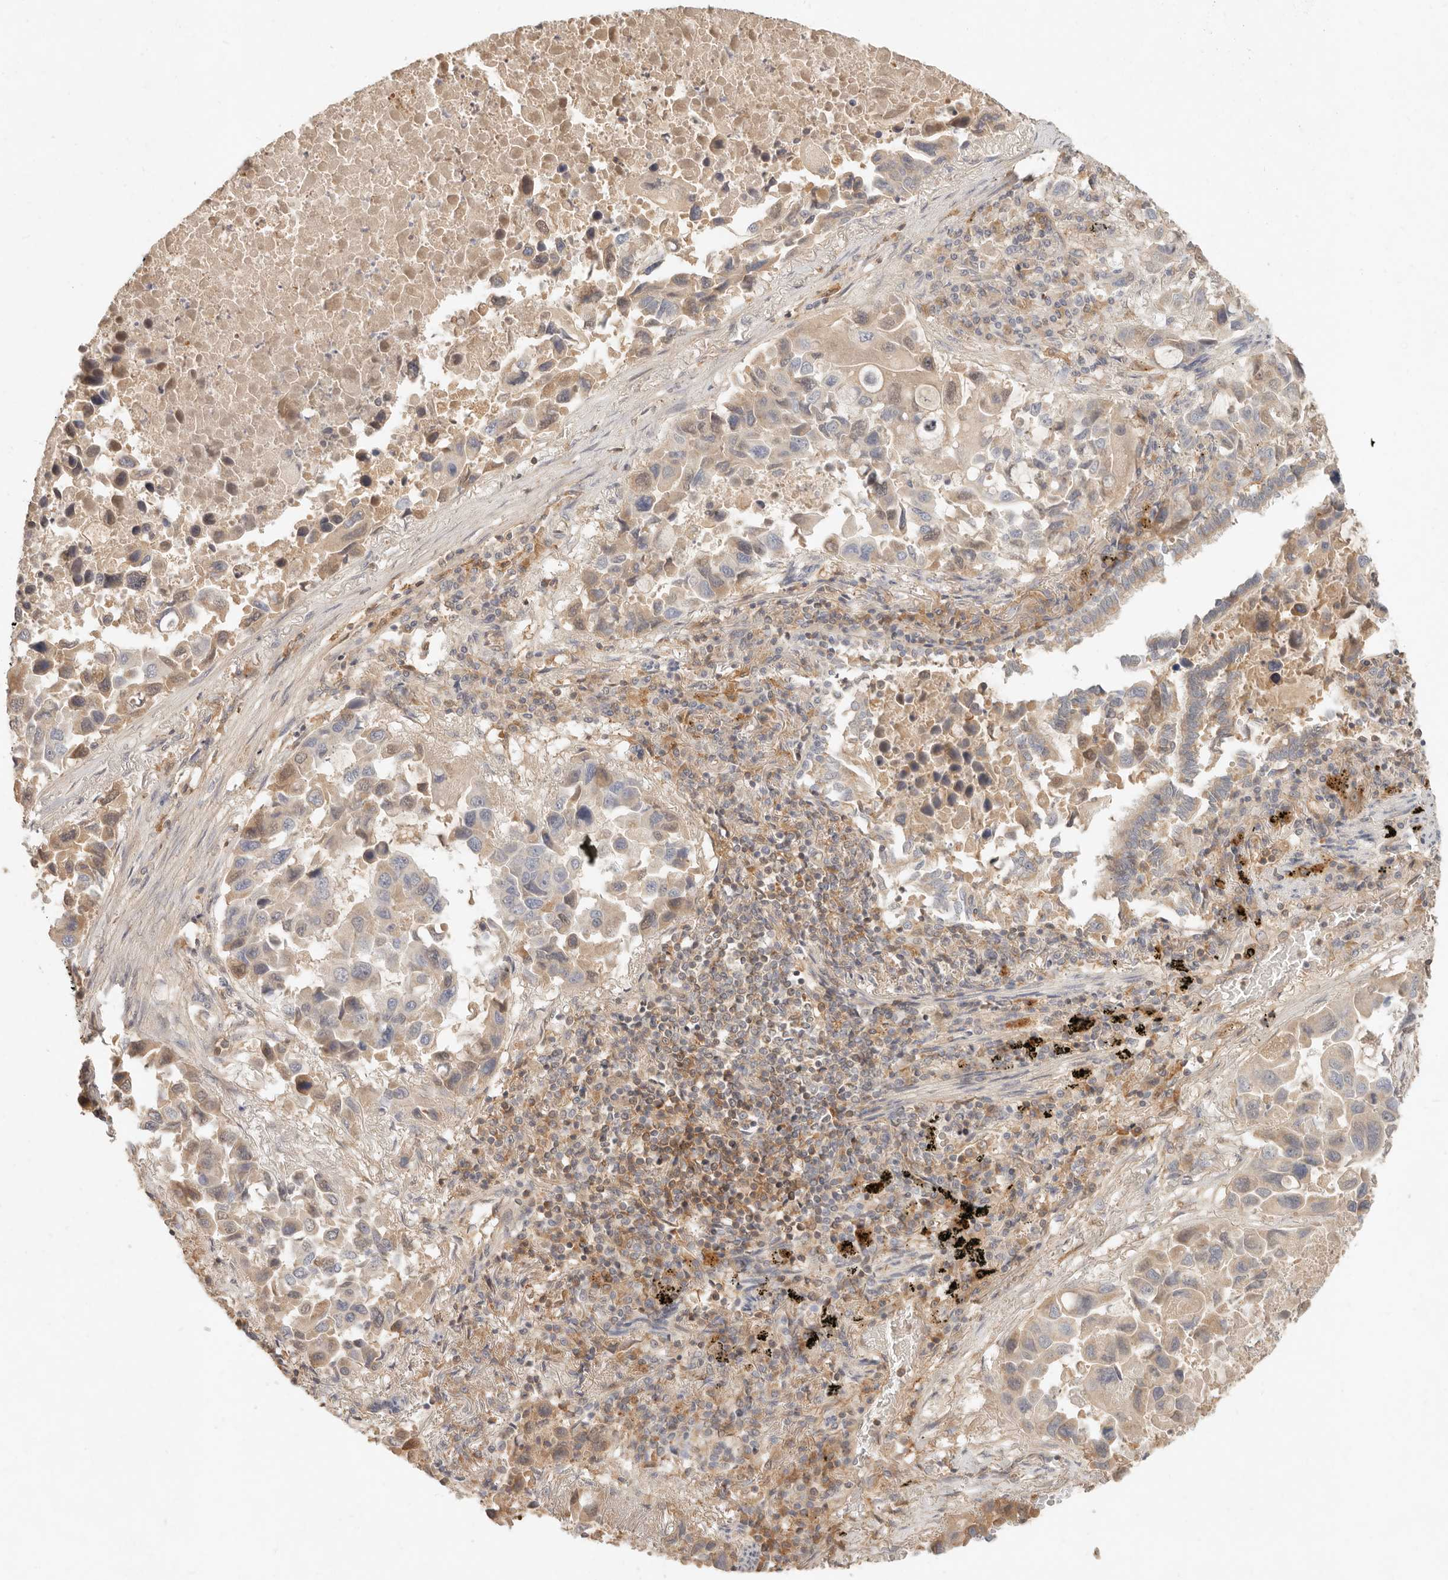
{"staining": {"intensity": "weak", "quantity": "<25%", "location": "cytoplasmic/membranous"}, "tissue": "lung cancer", "cell_type": "Tumor cells", "image_type": "cancer", "snomed": [{"axis": "morphology", "description": "Adenocarcinoma, NOS"}, {"axis": "topography", "description": "Lung"}], "caption": "This is an IHC micrograph of human lung cancer. There is no staining in tumor cells.", "gene": "NECAP2", "patient": {"sex": "male", "age": 64}}